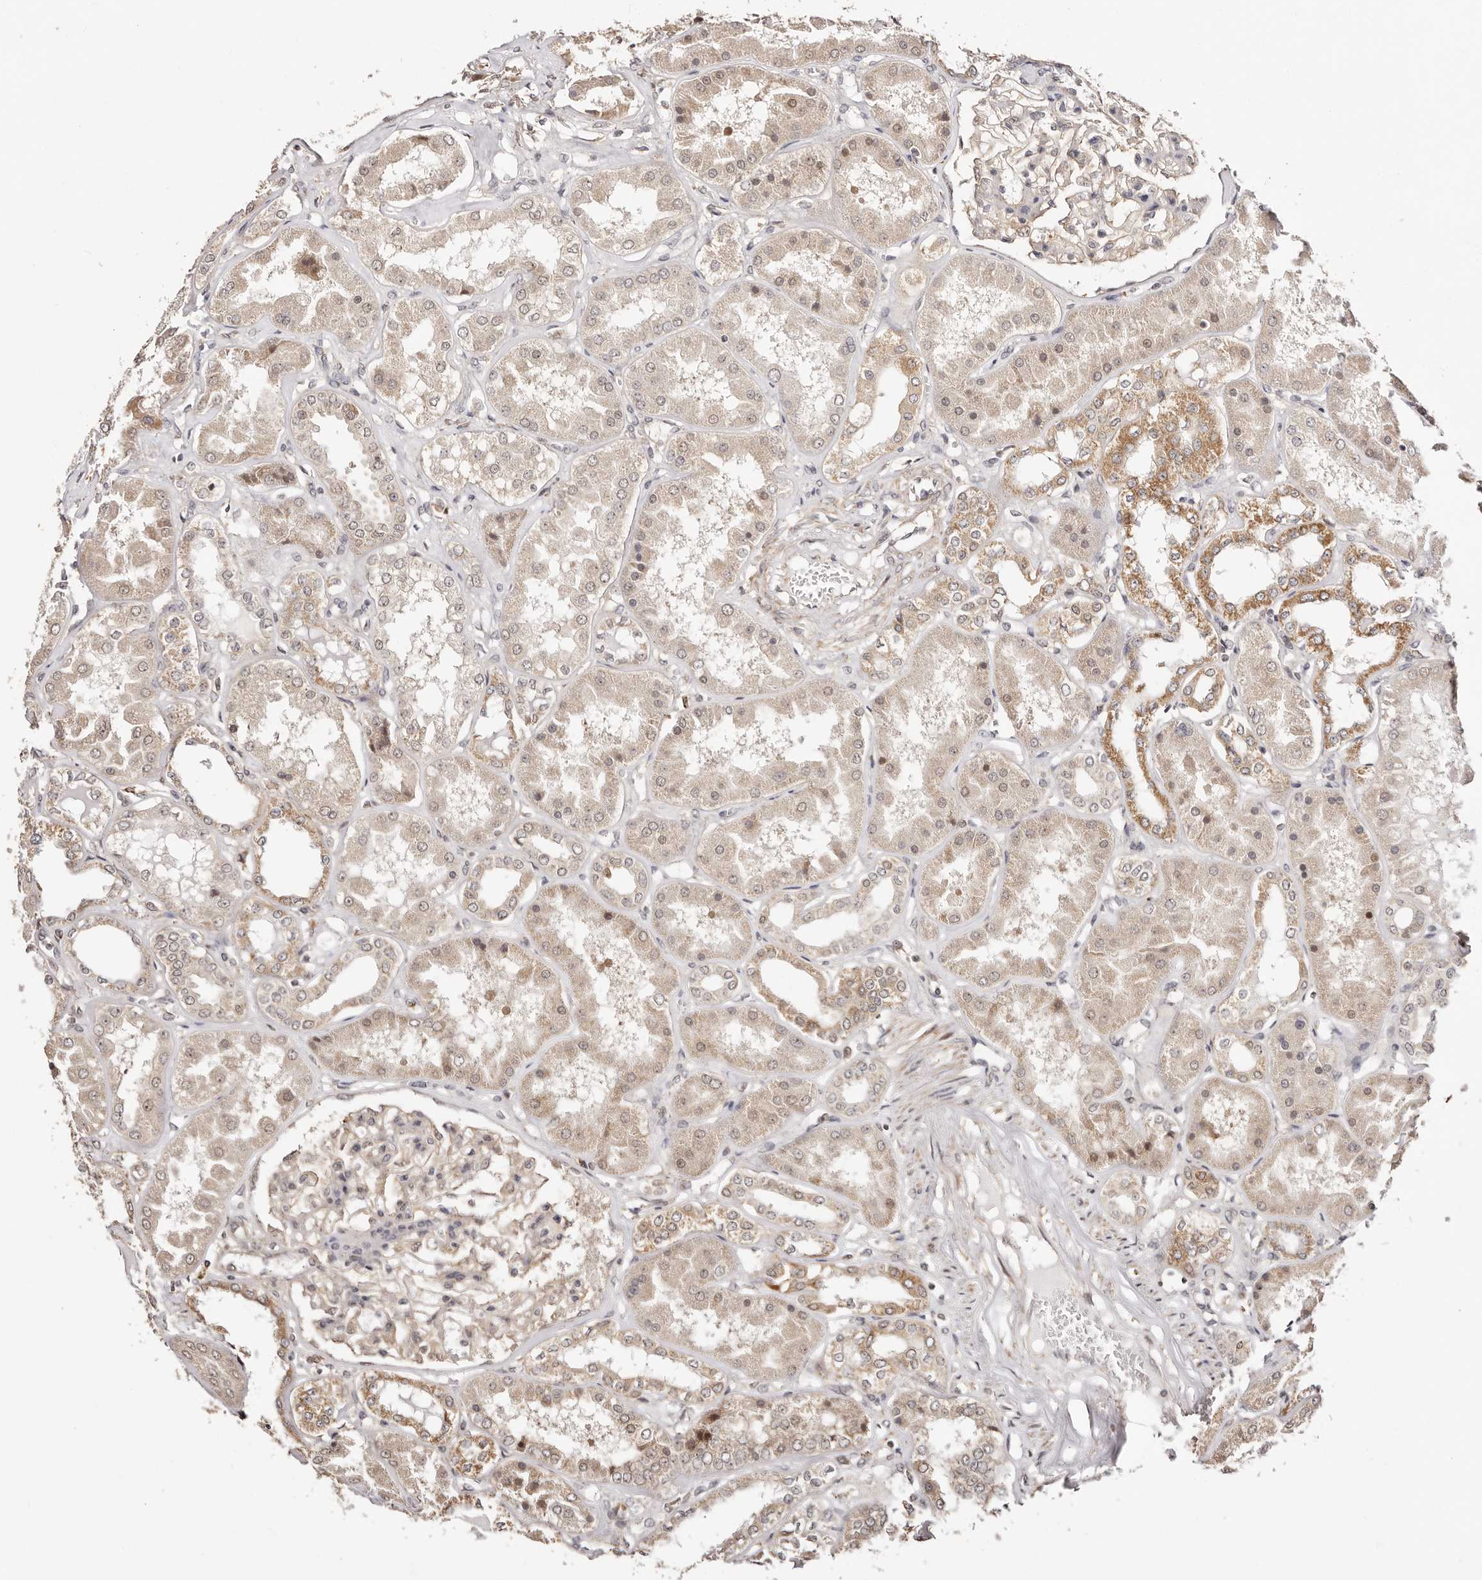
{"staining": {"intensity": "weak", "quantity": "25%-75%", "location": "cytoplasmic/membranous,nuclear"}, "tissue": "kidney", "cell_type": "Cells in glomeruli", "image_type": "normal", "snomed": [{"axis": "morphology", "description": "Normal tissue, NOS"}, {"axis": "topography", "description": "Kidney"}], "caption": "Immunohistochemical staining of benign kidney reveals low levels of weak cytoplasmic/membranous,nuclear positivity in about 25%-75% of cells in glomeruli. Ihc stains the protein of interest in brown and the nuclei are stained blue.", "gene": "CTNNBL1", "patient": {"sex": "female", "age": 56}}